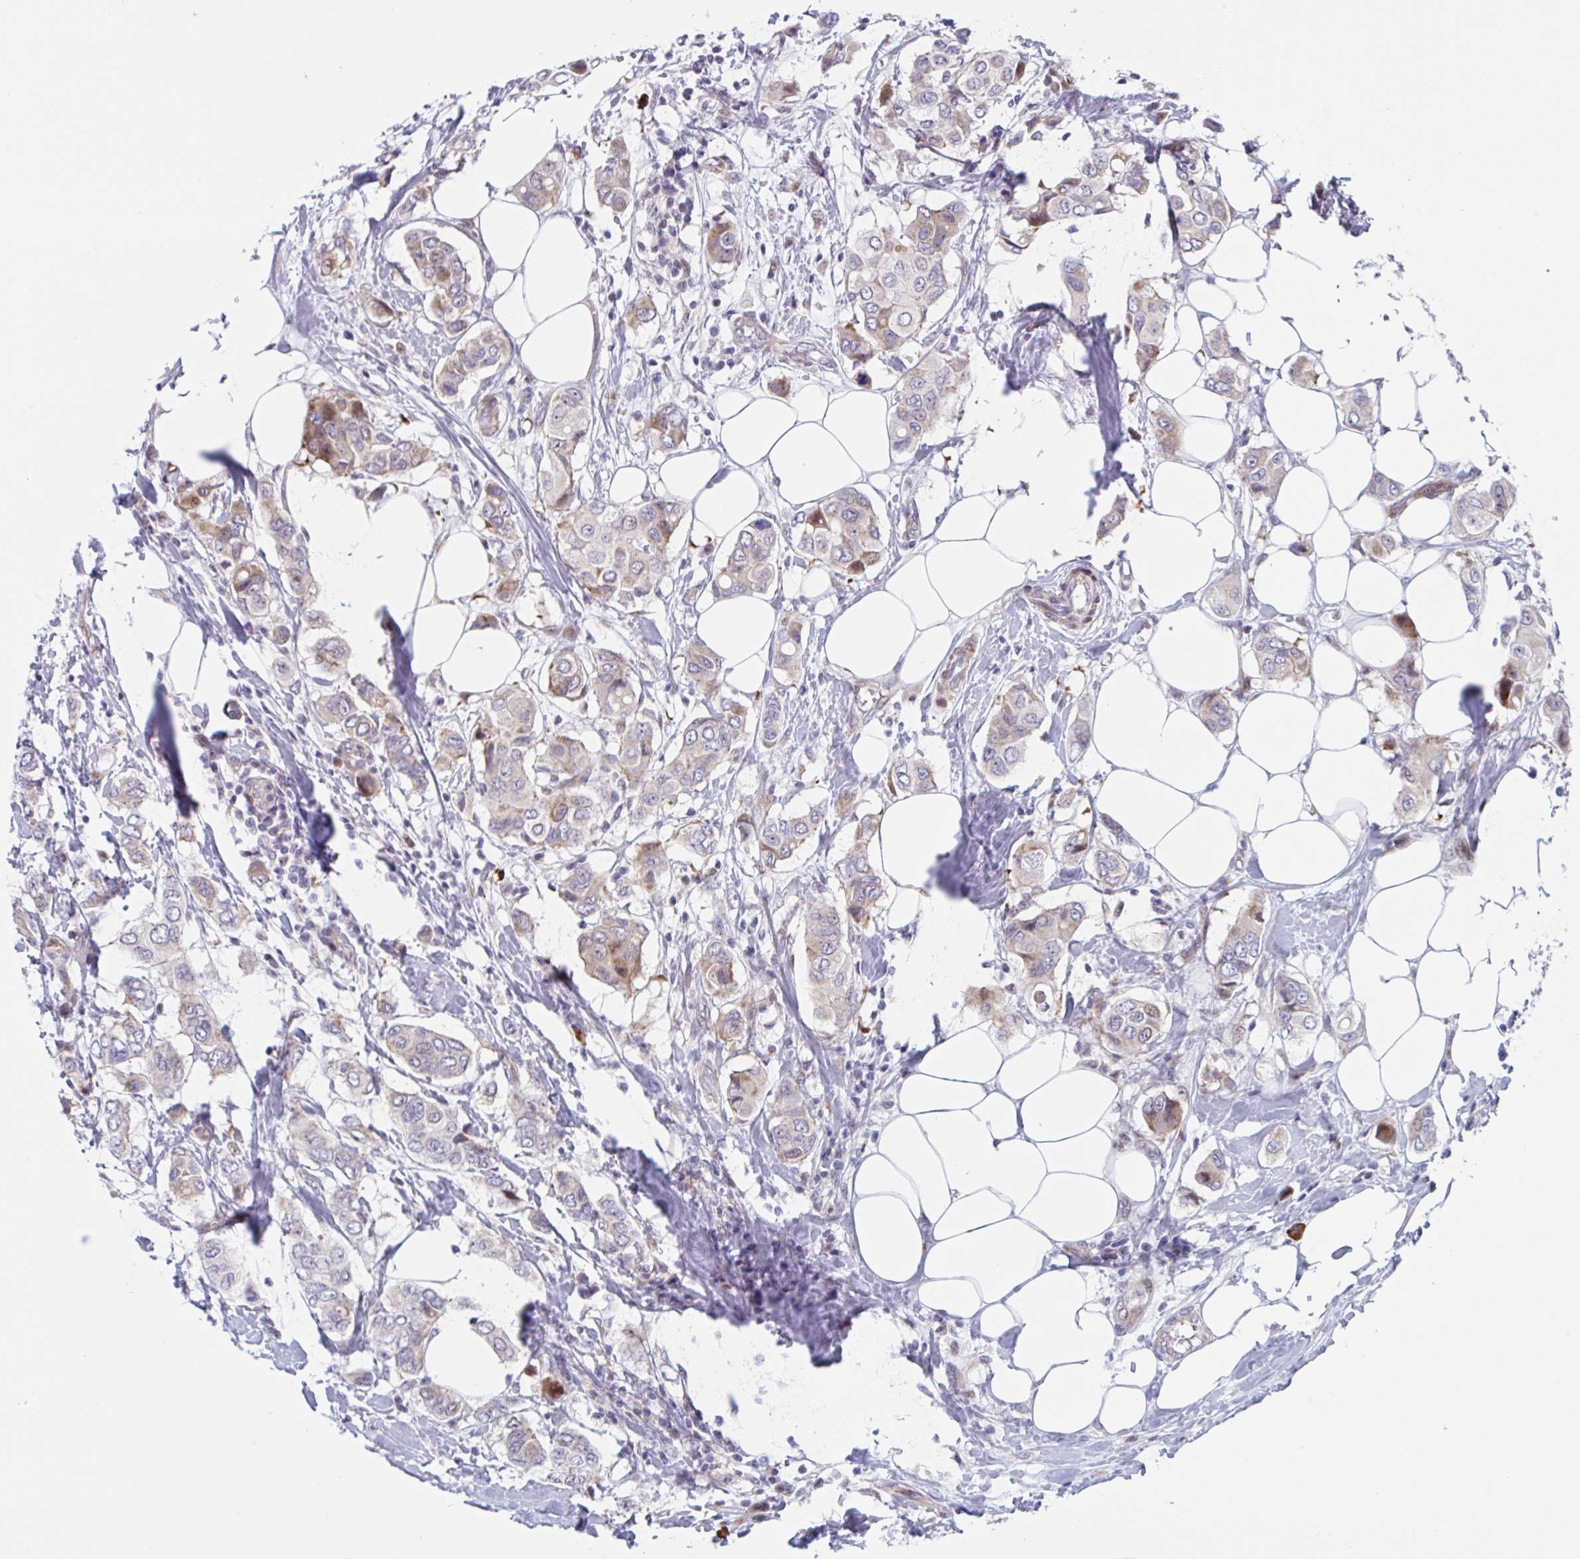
{"staining": {"intensity": "weak", "quantity": "<25%", "location": "cytoplasmic/membranous"}, "tissue": "breast cancer", "cell_type": "Tumor cells", "image_type": "cancer", "snomed": [{"axis": "morphology", "description": "Lobular carcinoma"}, {"axis": "topography", "description": "Breast"}], "caption": "Immunohistochemistry (IHC) photomicrograph of lobular carcinoma (breast) stained for a protein (brown), which demonstrates no staining in tumor cells. (DAB (3,3'-diaminobenzidine) IHC visualized using brightfield microscopy, high magnification).", "gene": "DUXA", "patient": {"sex": "female", "age": 51}}